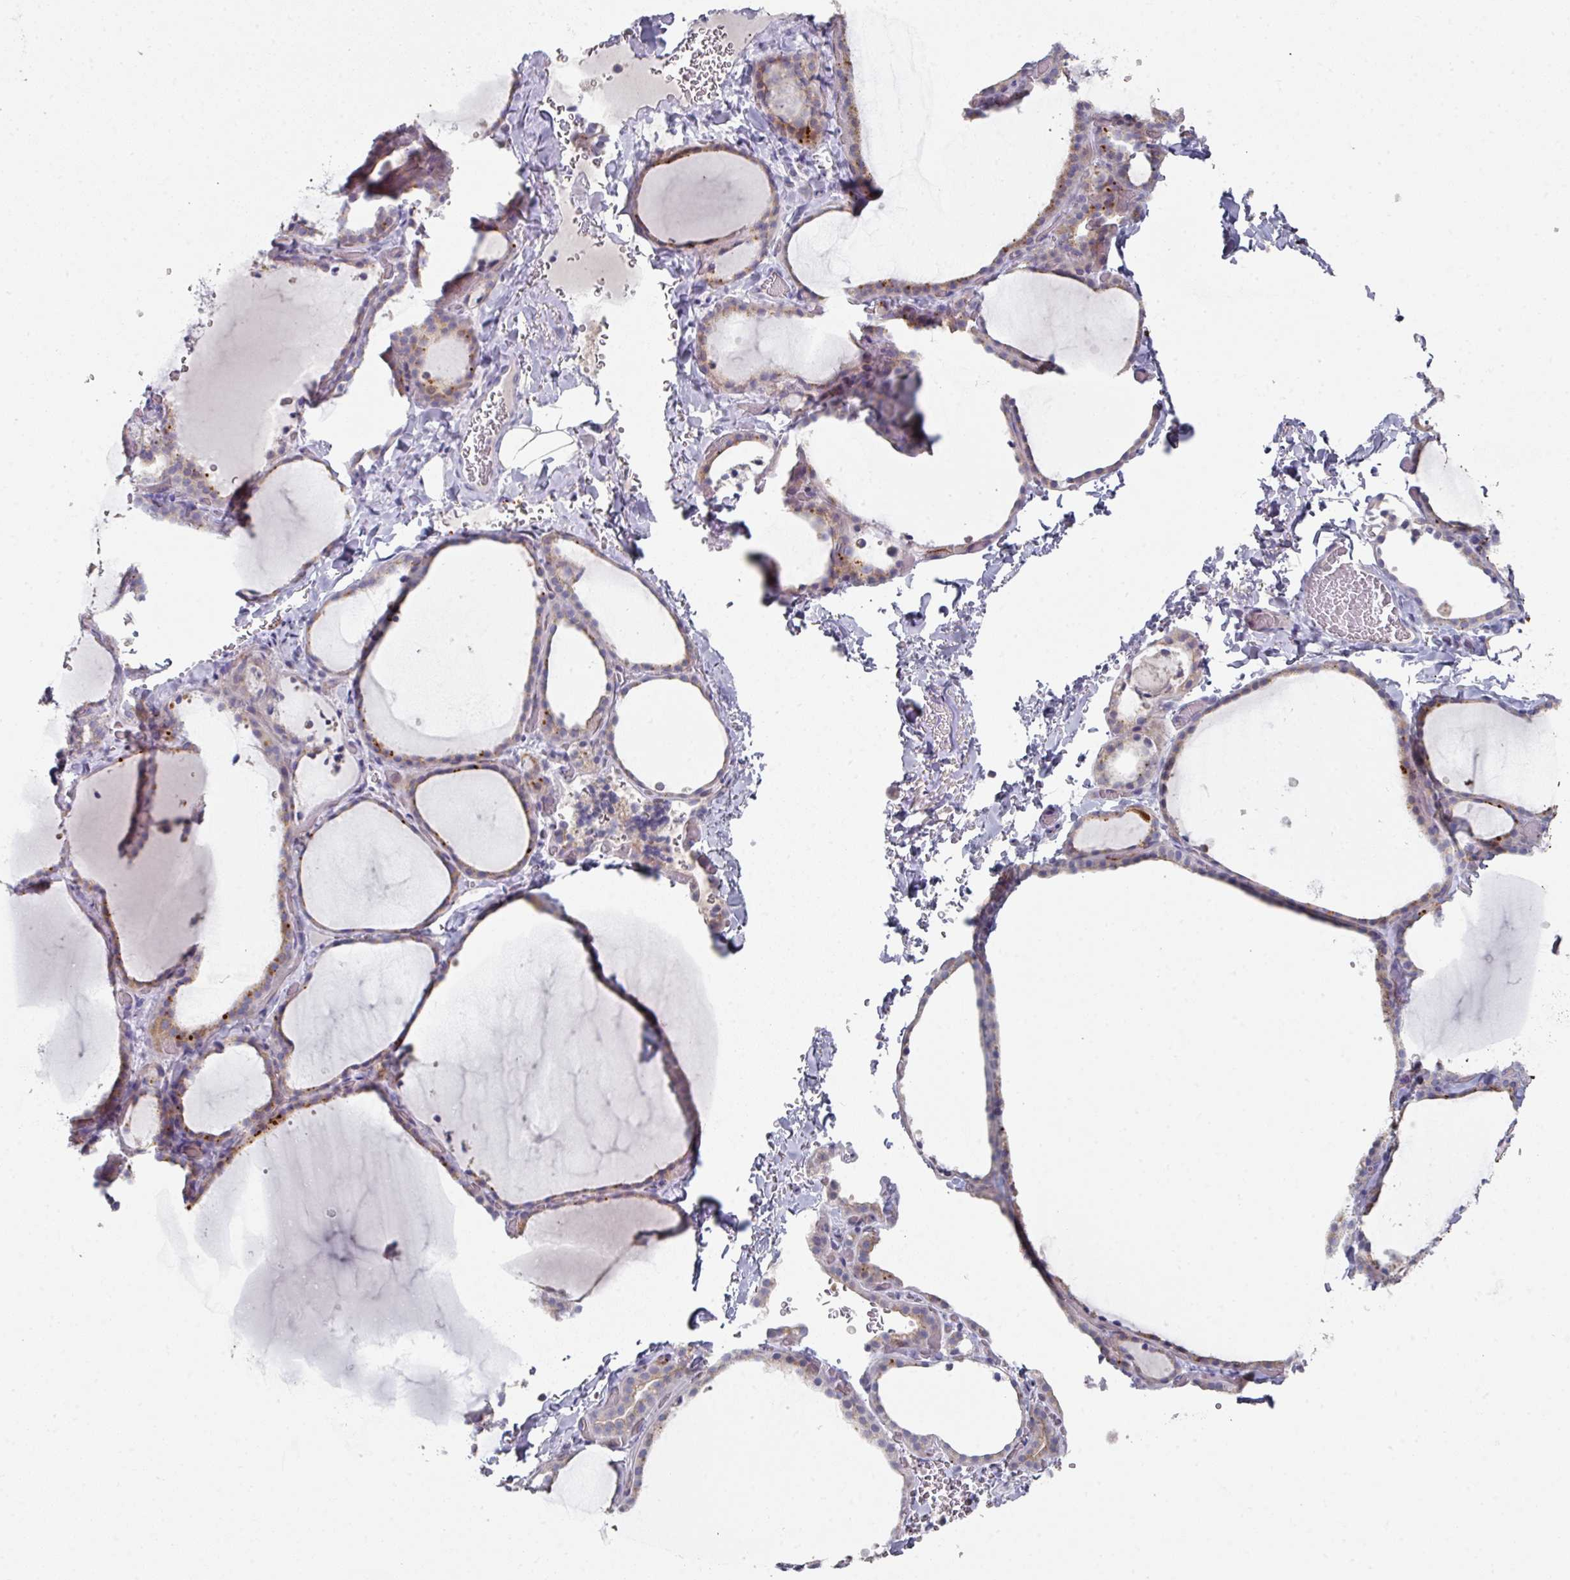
{"staining": {"intensity": "moderate", "quantity": "25%-75%", "location": "cytoplasmic/membranous"}, "tissue": "thyroid gland", "cell_type": "Glandular cells", "image_type": "normal", "snomed": [{"axis": "morphology", "description": "Normal tissue, NOS"}, {"axis": "topography", "description": "Thyroid gland"}], "caption": "A medium amount of moderate cytoplasmic/membranous staining is appreciated in approximately 25%-75% of glandular cells in benign thyroid gland.", "gene": "NT5C1A", "patient": {"sex": "female", "age": 22}}